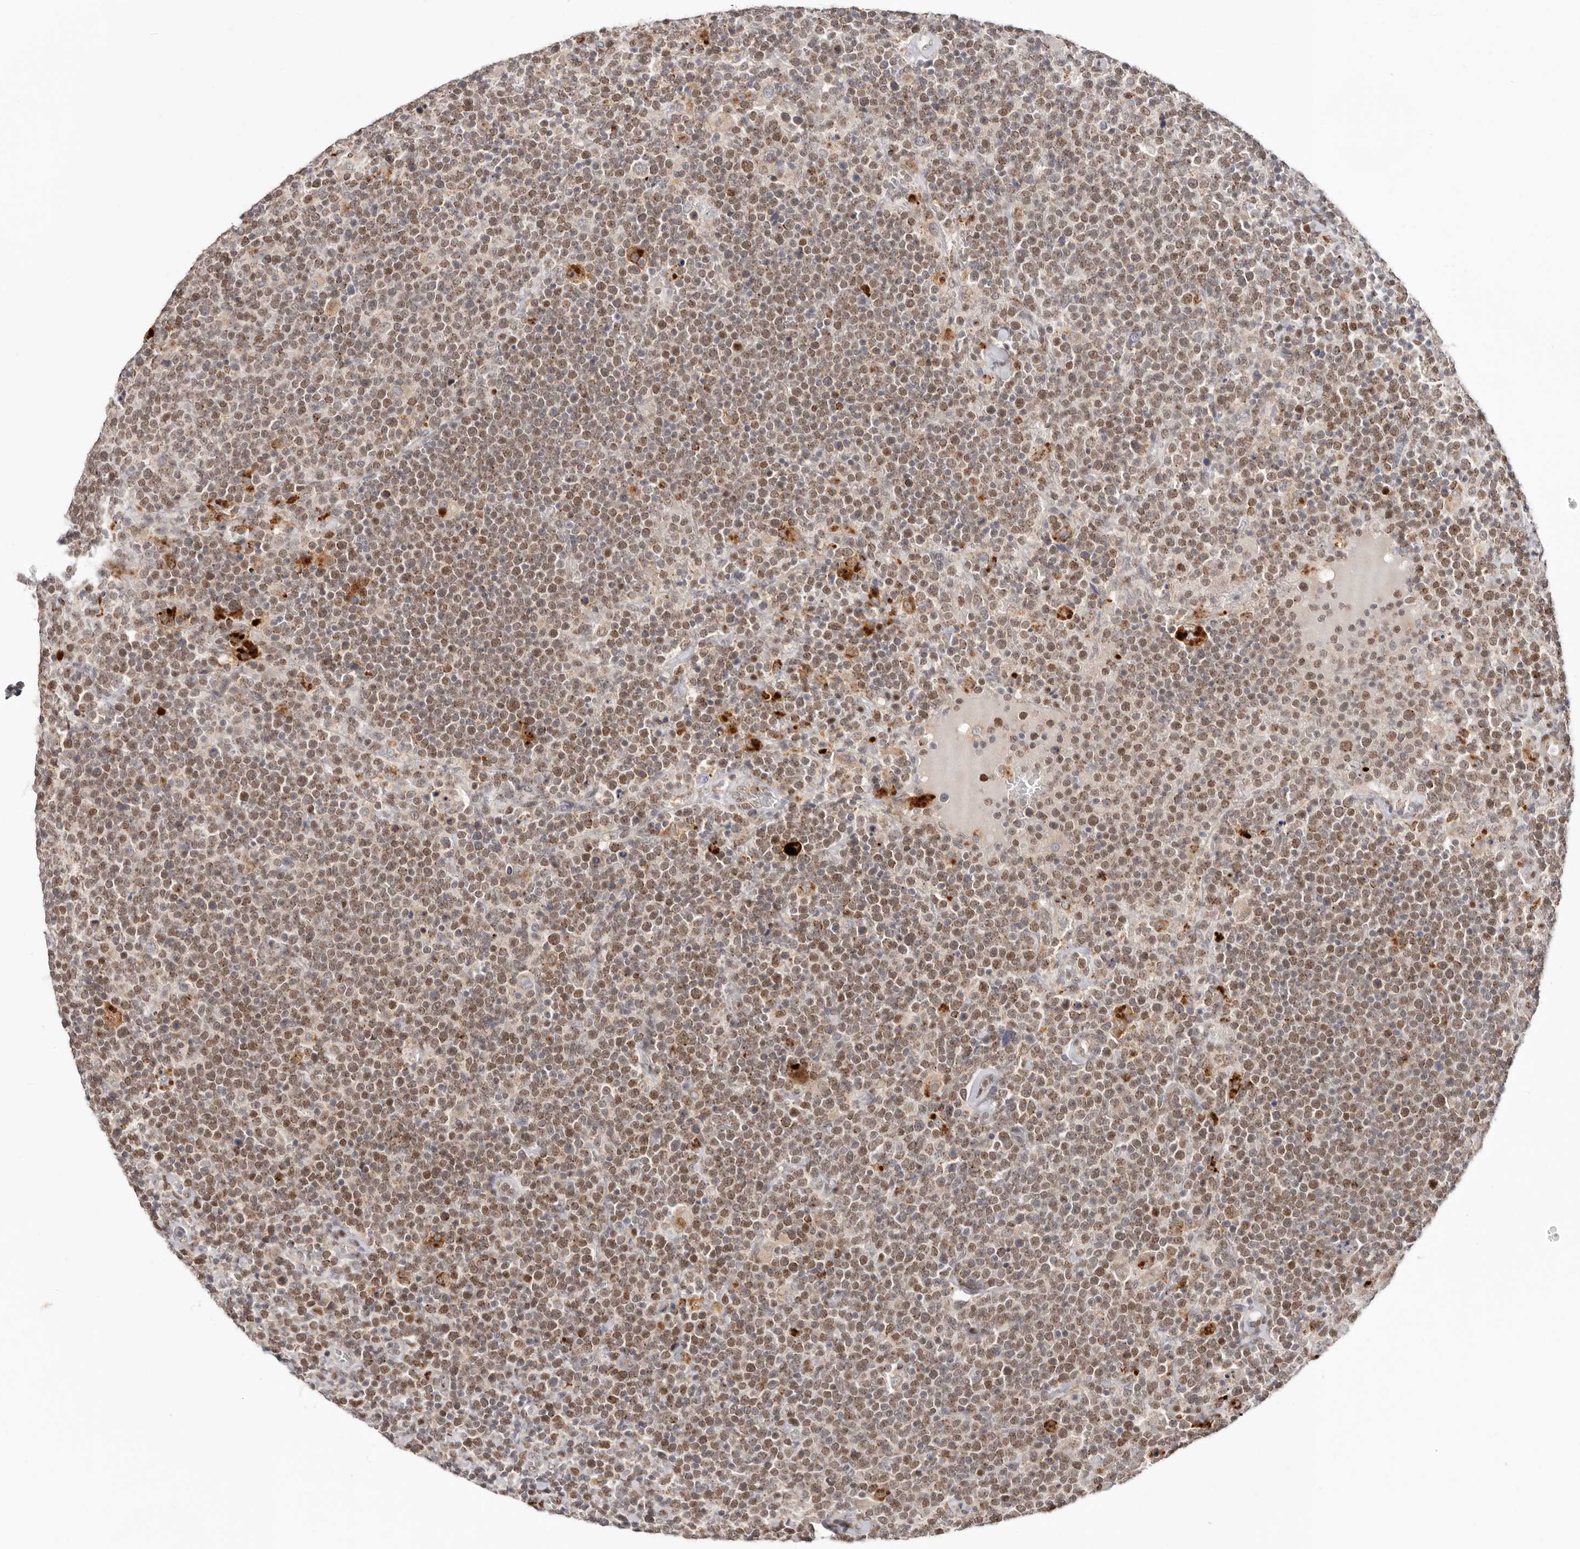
{"staining": {"intensity": "moderate", "quantity": ">75%", "location": "nuclear"}, "tissue": "lymphoma", "cell_type": "Tumor cells", "image_type": "cancer", "snomed": [{"axis": "morphology", "description": "Malignant lymphoma, non-Hodgkin's type, High grade"}, {"axis": "topography", "description": "Lymph node"}], "caption": "Immunohistochemistry (DAB (3,3'-diaminobenzidine)) staining of human high-grade malignant lymphoma, non-Hodgkin's type displays moderate nuclear protein positivity in about >75% of tumor cells. Ihc stains the protein in brown and the nuclei are stained blue.", "gene": "SMAD7", "patient": {"sex": "male", "age": 61}}